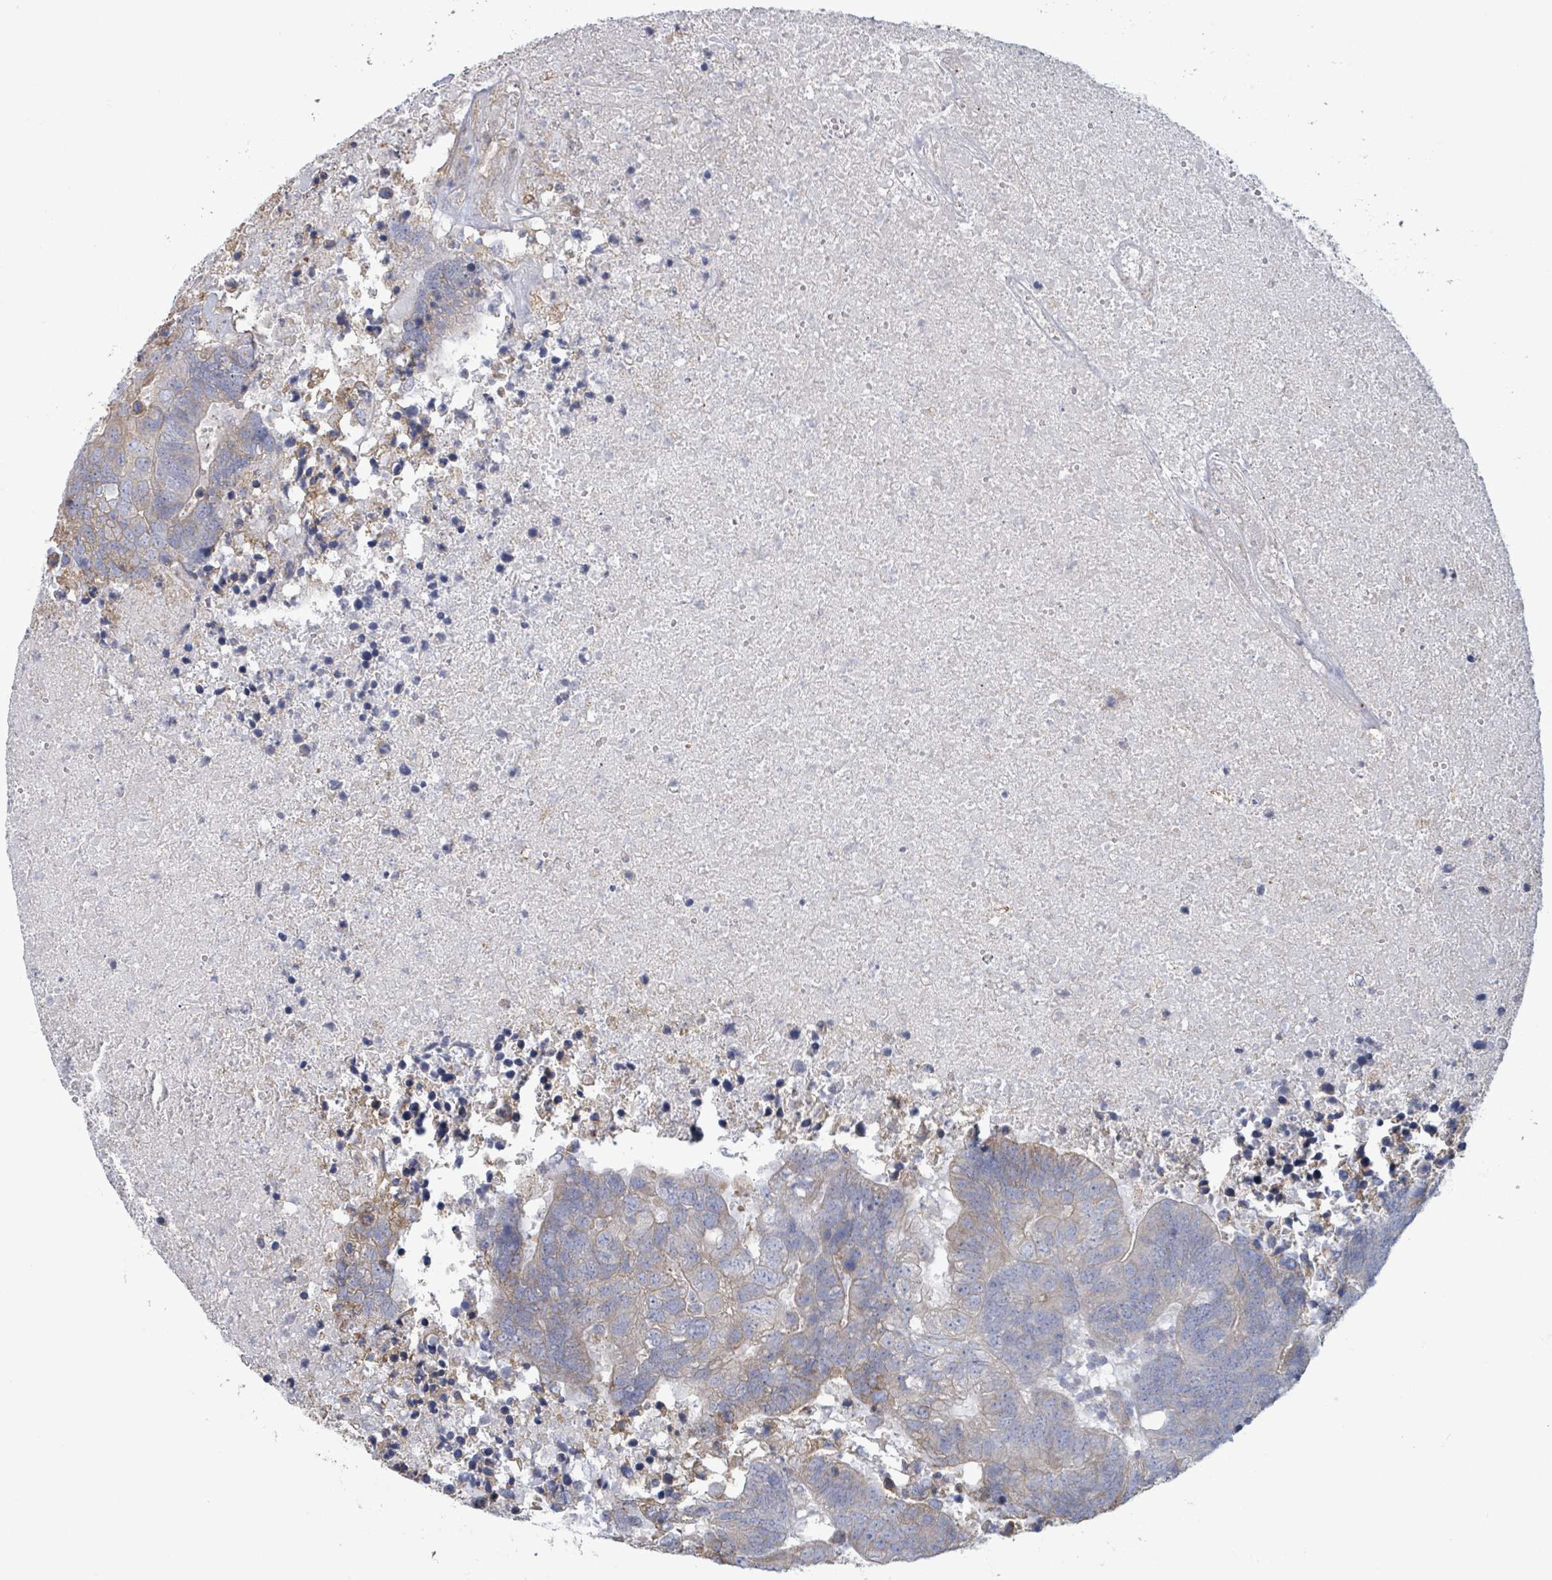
{"staining": {"intensity": "negative", "quantity": "none", "location": "none"}, "tissue": "colorectal cancer", "cell_type": "Tumor cells", "image_type": "cancer", "snomed": [{"axis": "morphology", "description": "Adenocarcinoma, NOS"}, {"axis": "topography", "description": "Colon"}], "caption": "Colorectal adenocarcinoma stained for a protein using immunohistochemistry reveals no expression tumor cells.", "gene": "COL13A1", "patient": {"sex": "female", "age": 48}}